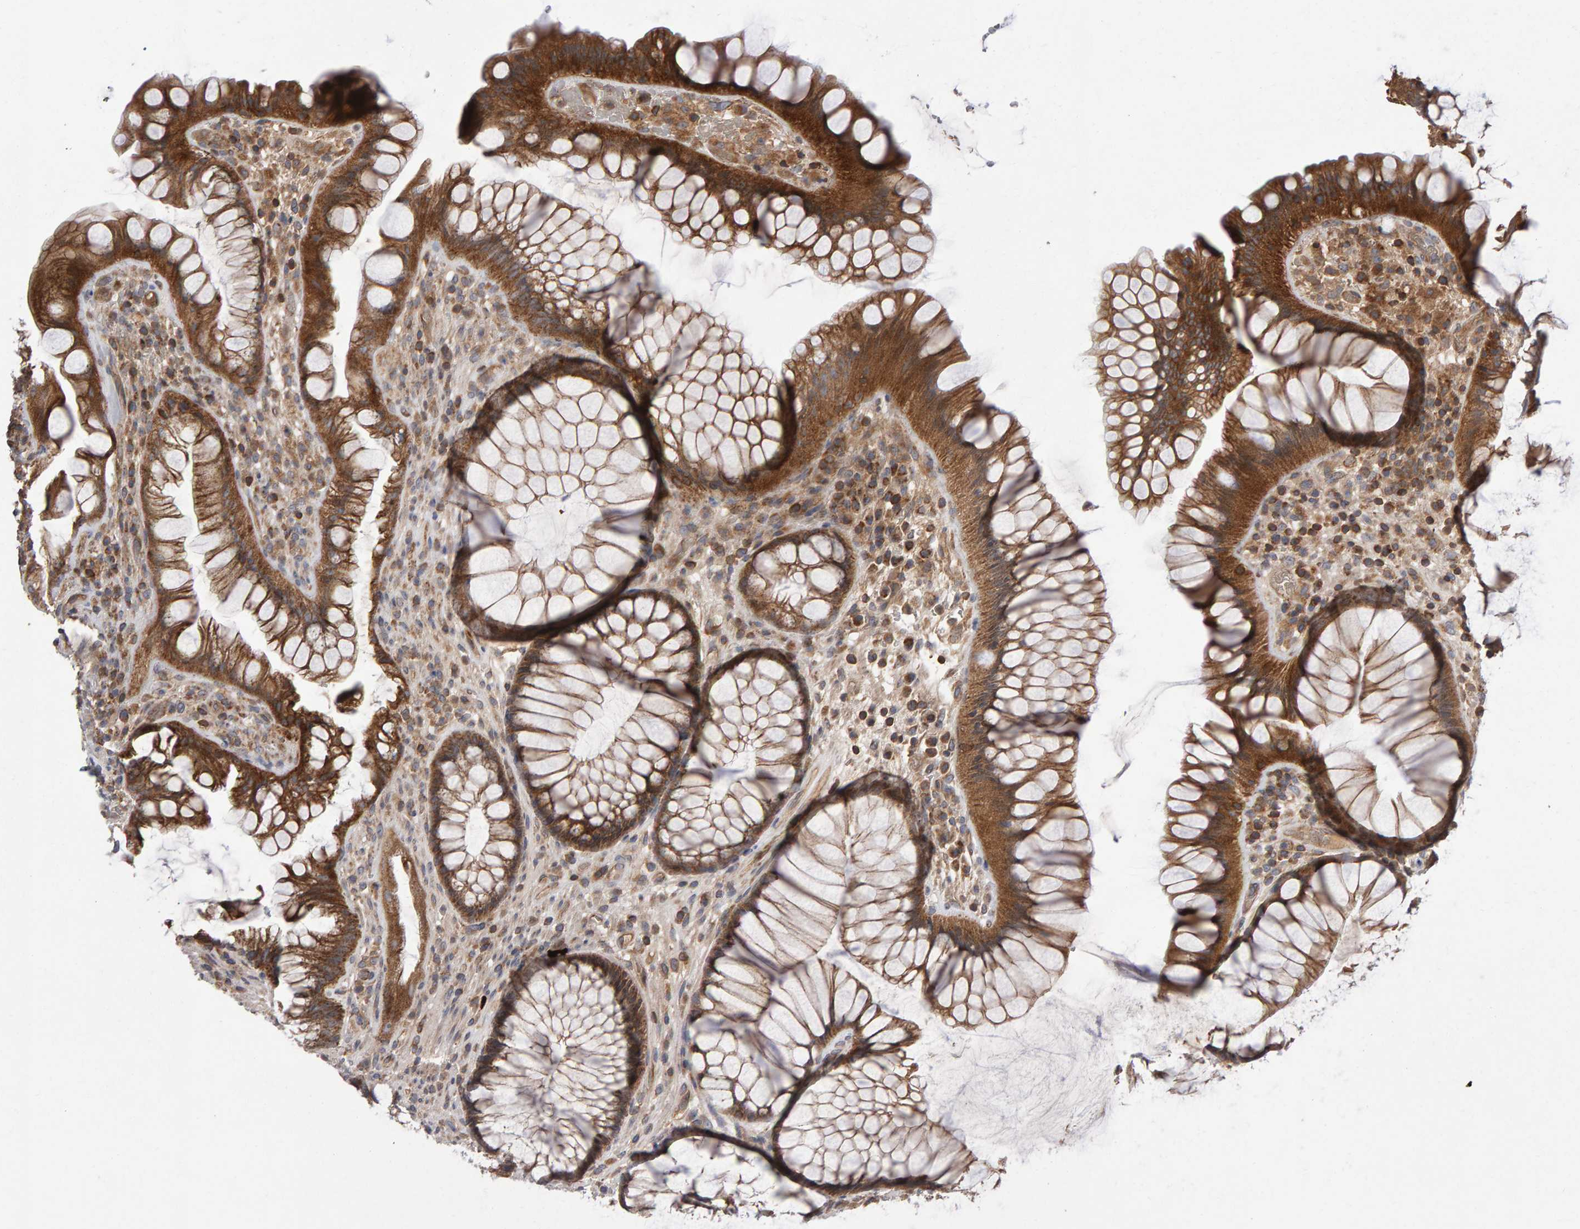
{"staining": {"intensity": "strong", "quantity": ">75%", "location": "cytoplasmic/membranous"}, "tissue": "rectum", "cell_type": "Glandular cells", "image_type": "normal", "snomed": [{"axis": "morphology", "description": "Normal tissue, NOS"}, {"axis": "topography", "description": "Rectum"}], "caption": "IHC of unremarkable human rectum displays high levels of strong cytoplasmic/membranous positivity in about >75% of glandular cells.", "gene": "PGS1", "patient": {"sex": "male", "age": 51}}